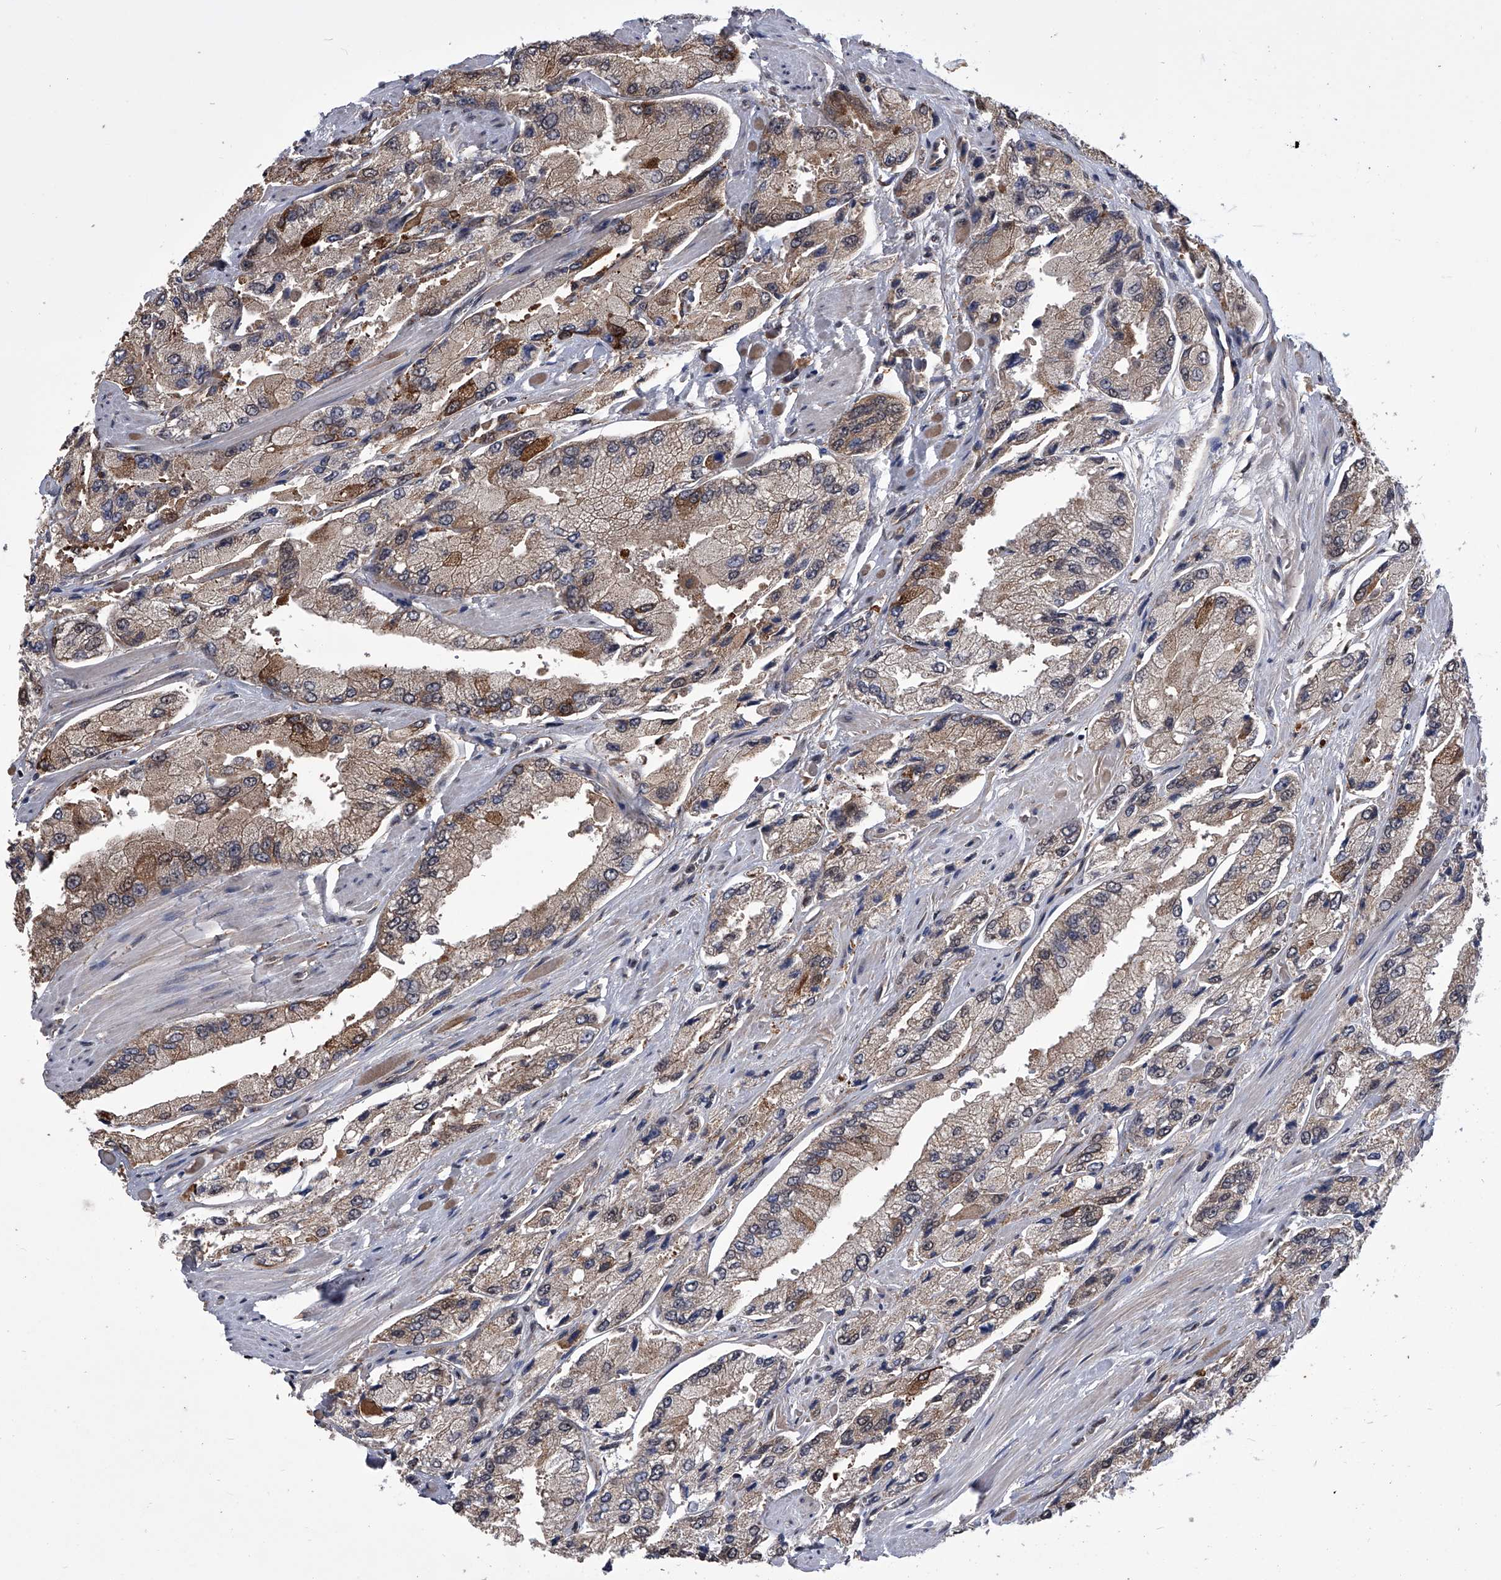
{"staining": {"intensity": "moderate", "quantity": "<25%", "location": "cytoplasmic/membranous"}, "tissue": "prostate cancer", "cell_type": "Tumor cells", "image_type": "cancer", "snomed": [{"axis": "morphology", "description": "Adenocarcinoma, High grade"}, {"axis": "topography", "description": "Prostate"}], "caption": "Immunohistochemistry of prostate cancer displays low levels of moderate cytoplasmic/membranous expression in about <25% of tumor cells.", "gene": "ZNF76", "patient": {"sex": "male", "age": 58}}